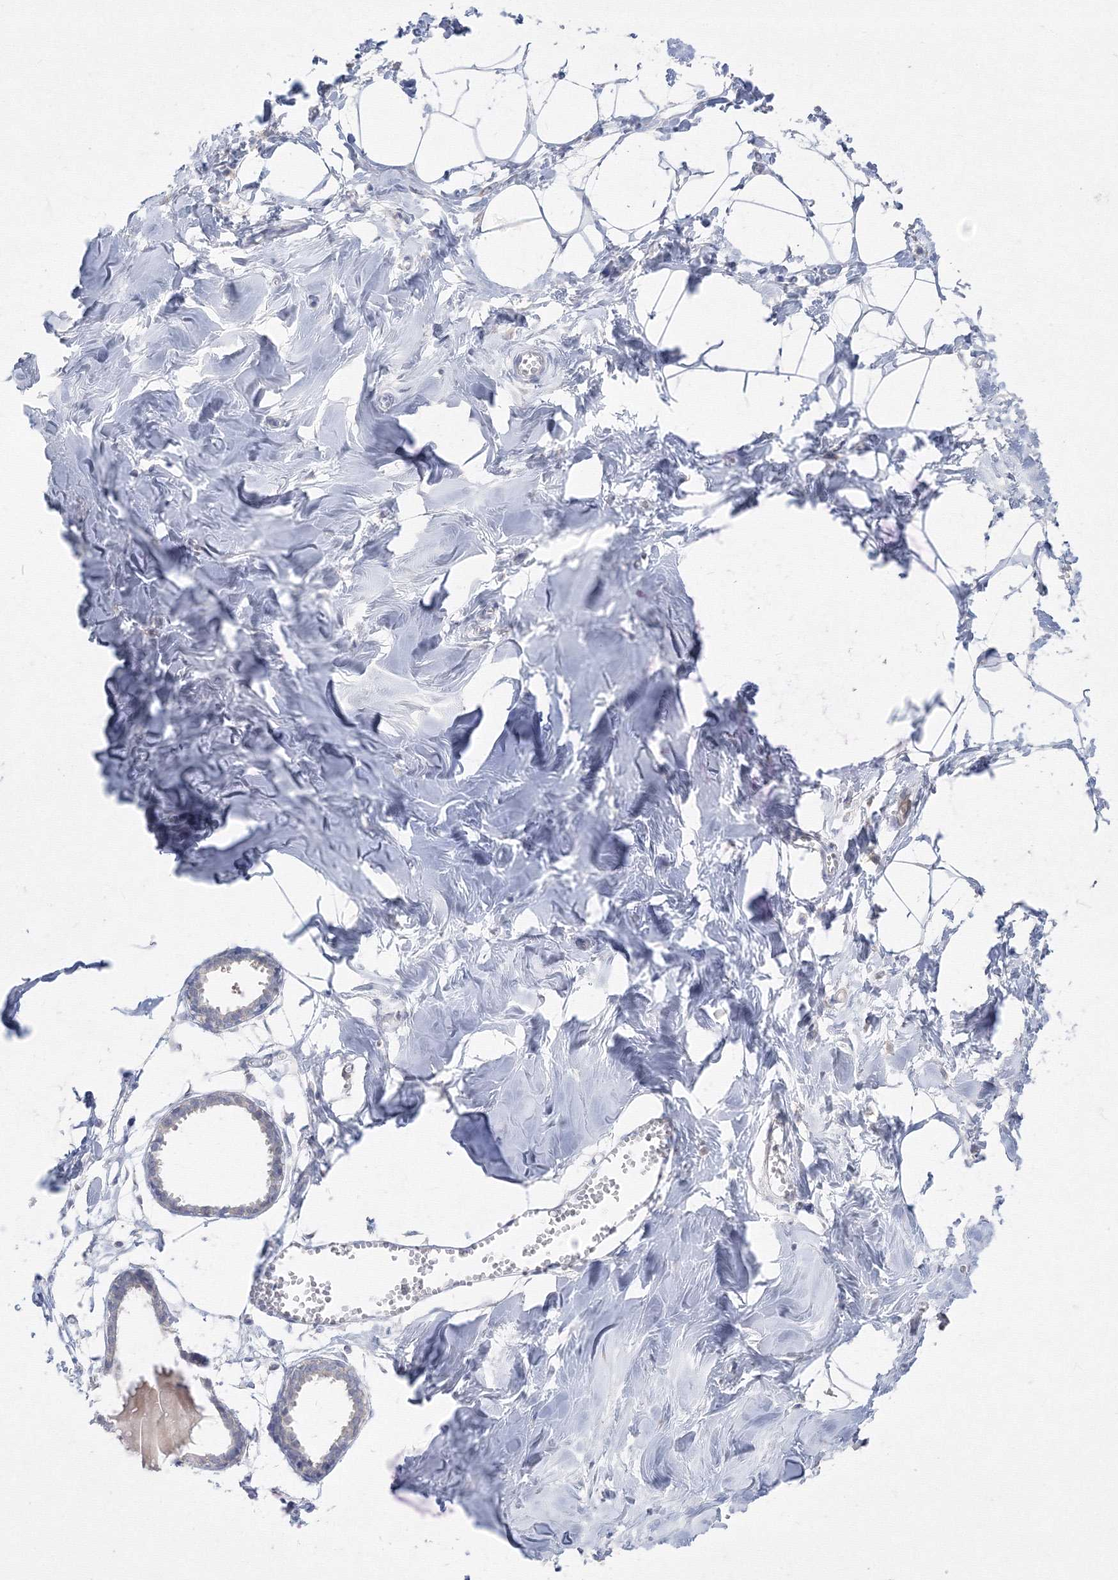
{"staining": {"intensity": "negative", "quantity": "none", "location": "none"}, "tissue": "breast", "cell_type": "Adipocytes", "image_type": "normal", "snomed": [{"axis": "morphology", "description": "Normal tissue, NOS"}, {"axis": "topography", "description": "Breast"}], "caption": "High power microscopy image of an immunohistochemistry photomicrograph of unremarkable breast, revealing no significant staining in adipocytes. The staining is performed using DAB (3,3'-diaminobenzidine) brown chromogen with nuclei counter-stained in using hematoxylin.", "gene": "FBXL8", "patient": {"sex": "female", "age": 27}}